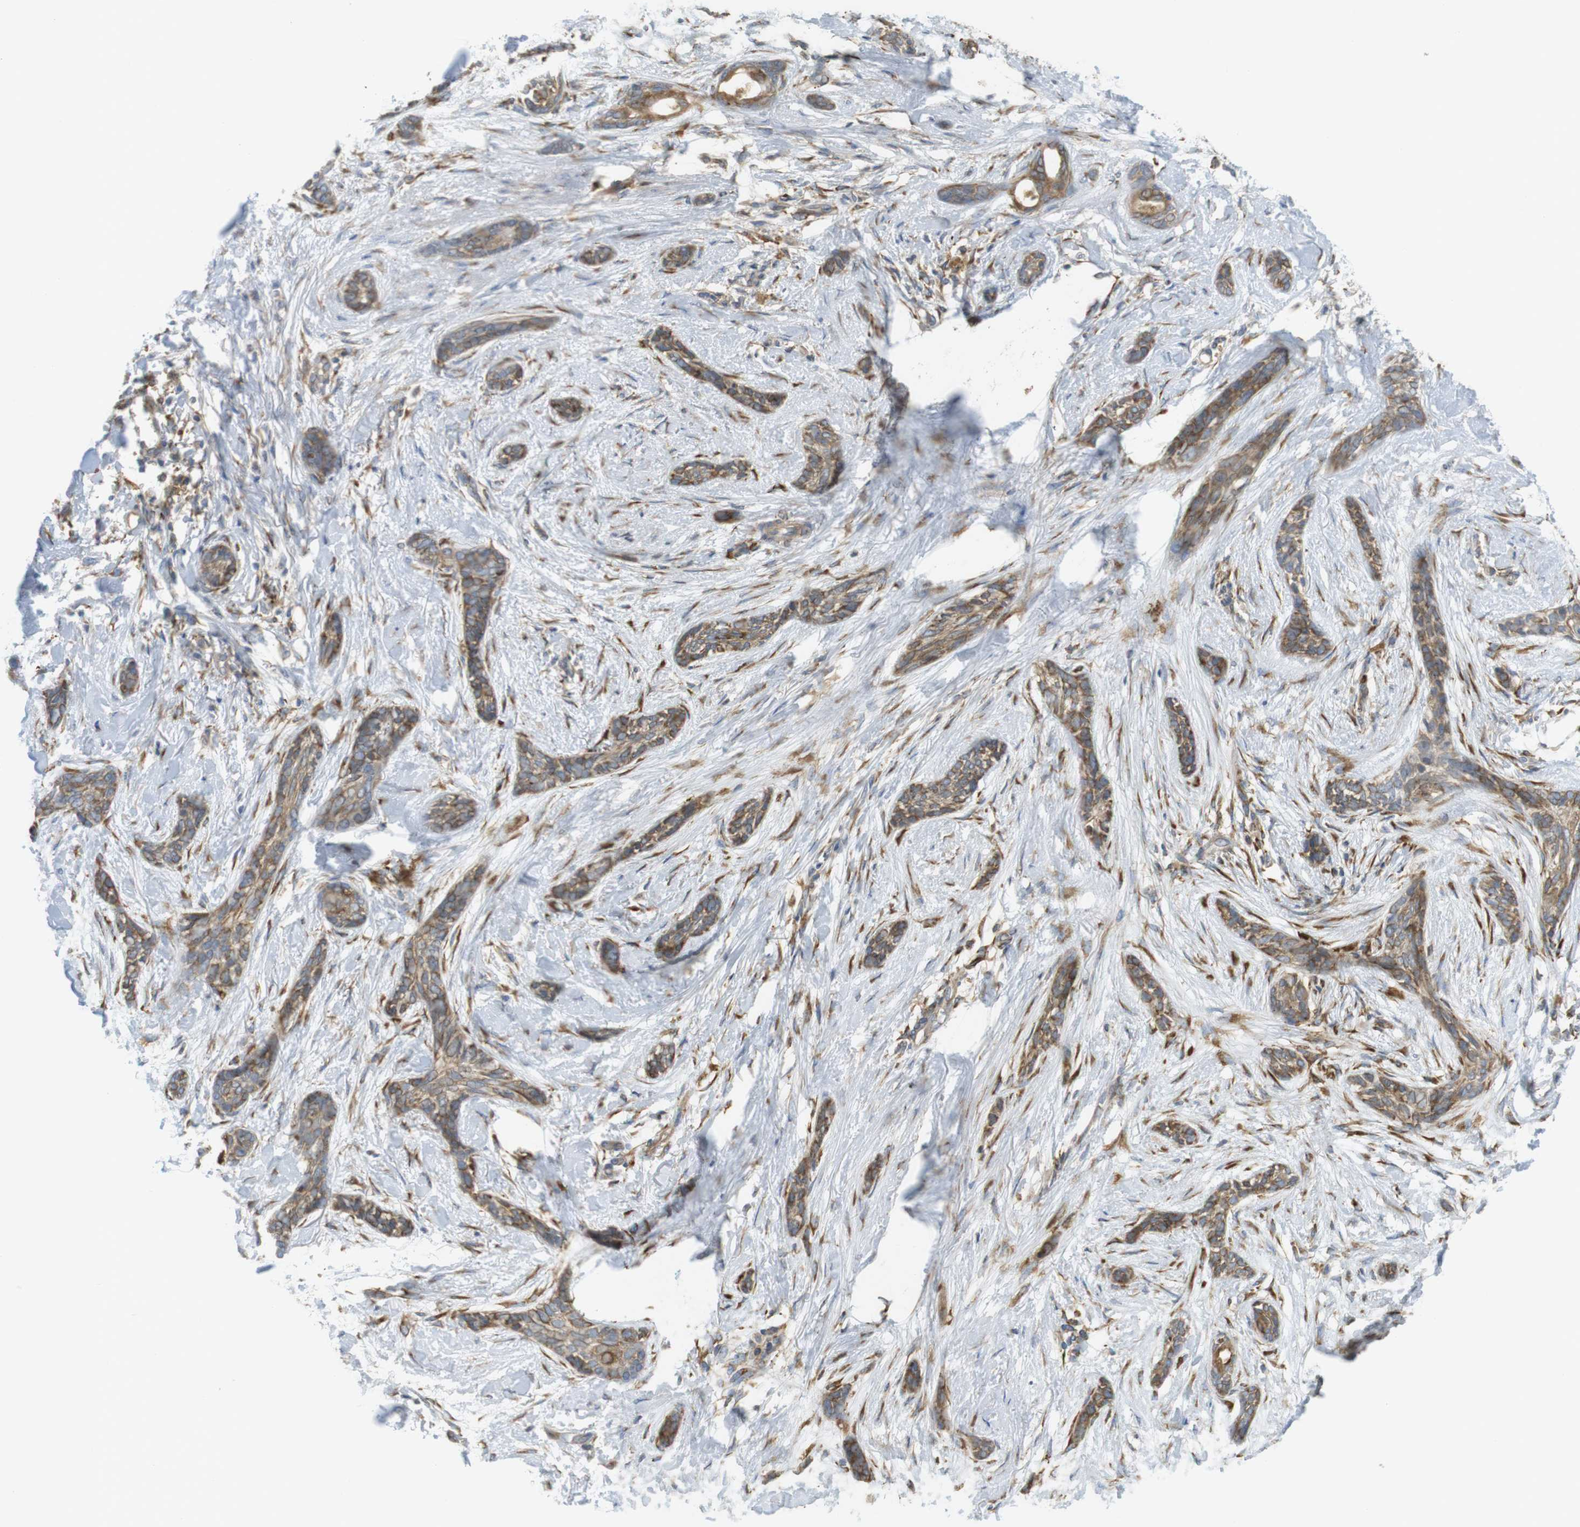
{"staining": {"intensity": "weak", "quantity": "25%-75%", "location": "cytoplasmic/membranous"}, "tissue": "skin cancer", "cell_type": "Tumor cells", "image_type": "cancer", "snomed": [{"axis": "morphology", "description": "Basal cell carcinoma"}, {"axis": "morphology", "description": "Adnexal tumor, benign"}, {"axis": "topography", "description": "Skin"}], "caption": "Benign adnexal tumor (skin) tissue displays weak cytoplasmic/membranous staining in approximately 25%-75% of tumor cells Using DAB (brown) and hematoxylin (blue) stains, captured at high magnification using brightfield microscopy.", "gene": "MBOAT2", "patient": {"sex": "female", "age": 42}}